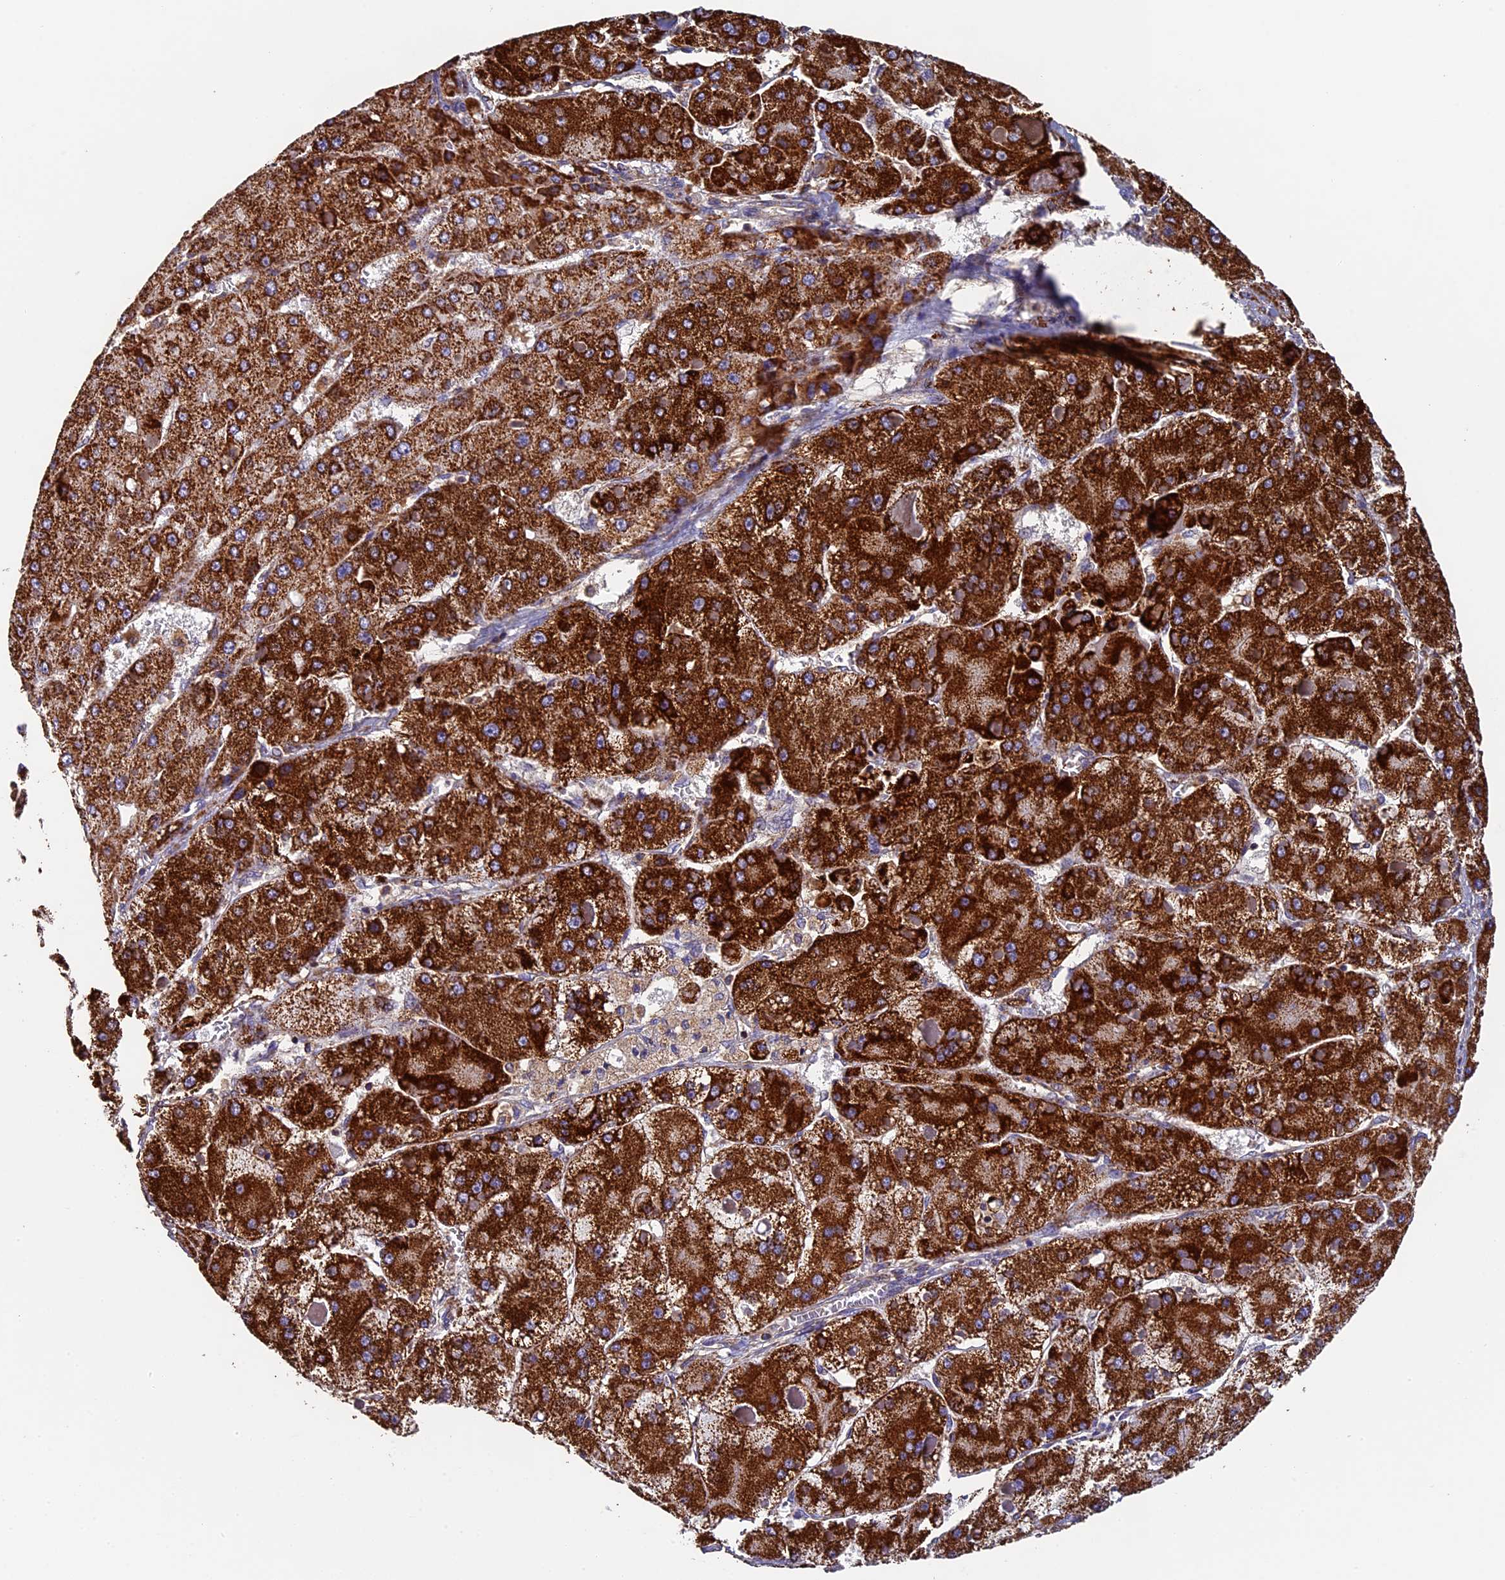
{"staining": {"intensity": "strong", "quantity": ">75%", "location": "cytoplasmic/membranous"}, "tissue": "liver cancer", "cell_type": "Tumor cells", "image_type": "cancer", "snomed": [{"axis": "morphology", "description": "Carcinoma, Hepatocellular, NOS"}, {"axis": "topography", "description": "Liver"}], "caption": "Immunohistochemical staining of liver cancer (hepatocellular carcinoma) shows strong cytoplasmic/membranous protein expression in approximately >75% of tumor cells.", "gene": "ADAT1", "patient": {"sex": "female", "age": 73}}